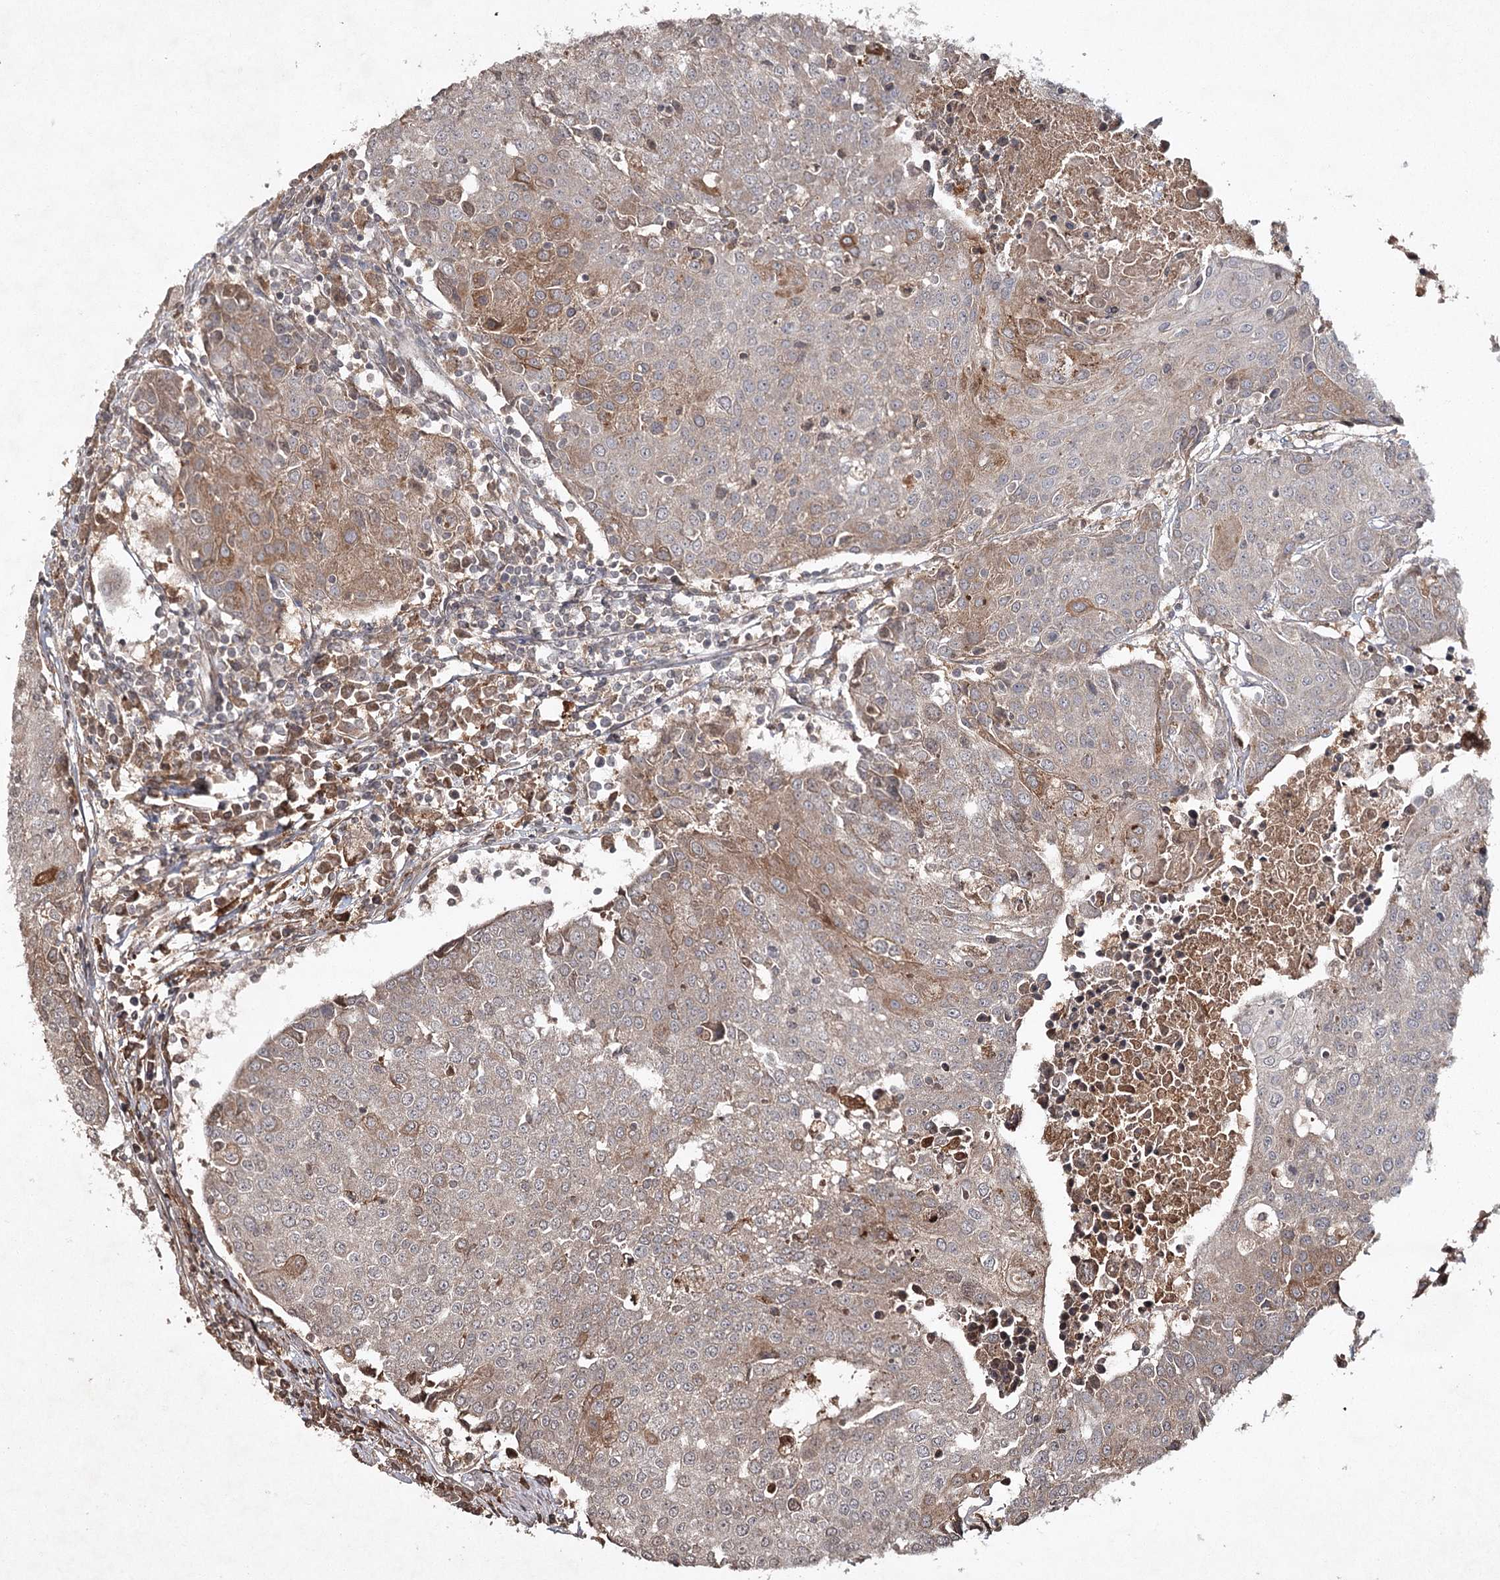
{"staining": {"intensity": "moderate", "quantity": "<25%", "location": "cytoplasmic/membranous"}, "tissue": "urothelial cancer", "cell_type": "Tumor cells", "image_type": "cancer", "snomed": [{"axis": "morphology", "description": "Urothelial carcinoma, High grade"}, {"axis": "topography", "description": "Urinary bladder"}], "caption": "IHC of urothelial cancer demonstrates low levels of moderate cytoplasmic/membranous positivity in approximately <25% of tumor cells.", "gene": "CYP2B6", "patient": {"sex": "female", "age": 85}}